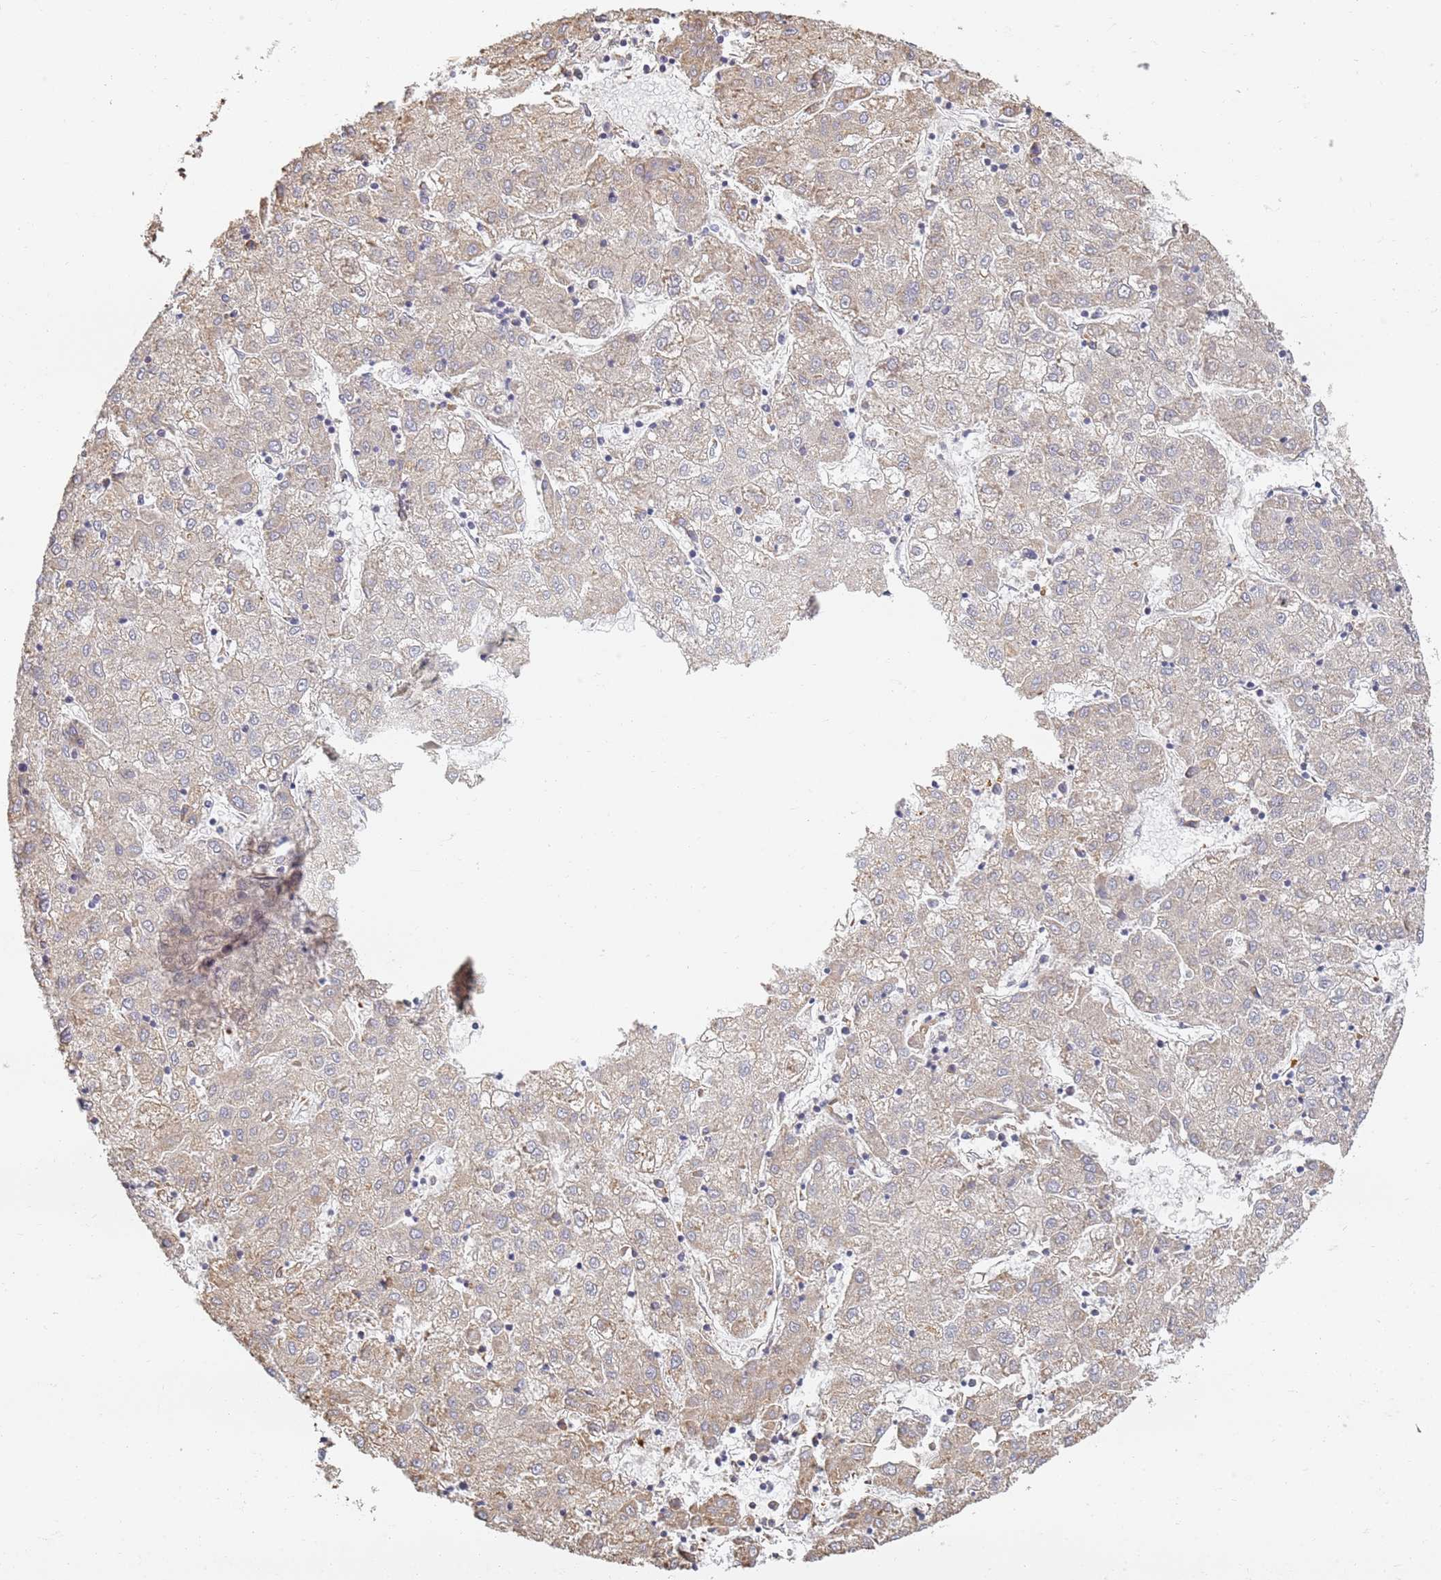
{"staining": {"intensity": "negative", "quantity": "none", "location": "none"}, "tissue": "liver cancer", "cell_type": "Tumor cells", "image_type": "cancer", "snomed": [{"axis": "morphology", "description": "Carcinoma, Hepatocellular, NOS"}, {"axis": "topography", "description": "Liver"}], "caption": "An IHC histopathology image of liver cancer (hepatocellular carcinoma) is shown. There is no staining in tumor cells of liver cancer (hepatocellular carcinoma).", "gene": "BIN2", "patient": {"sex": "male", "age": 72}}